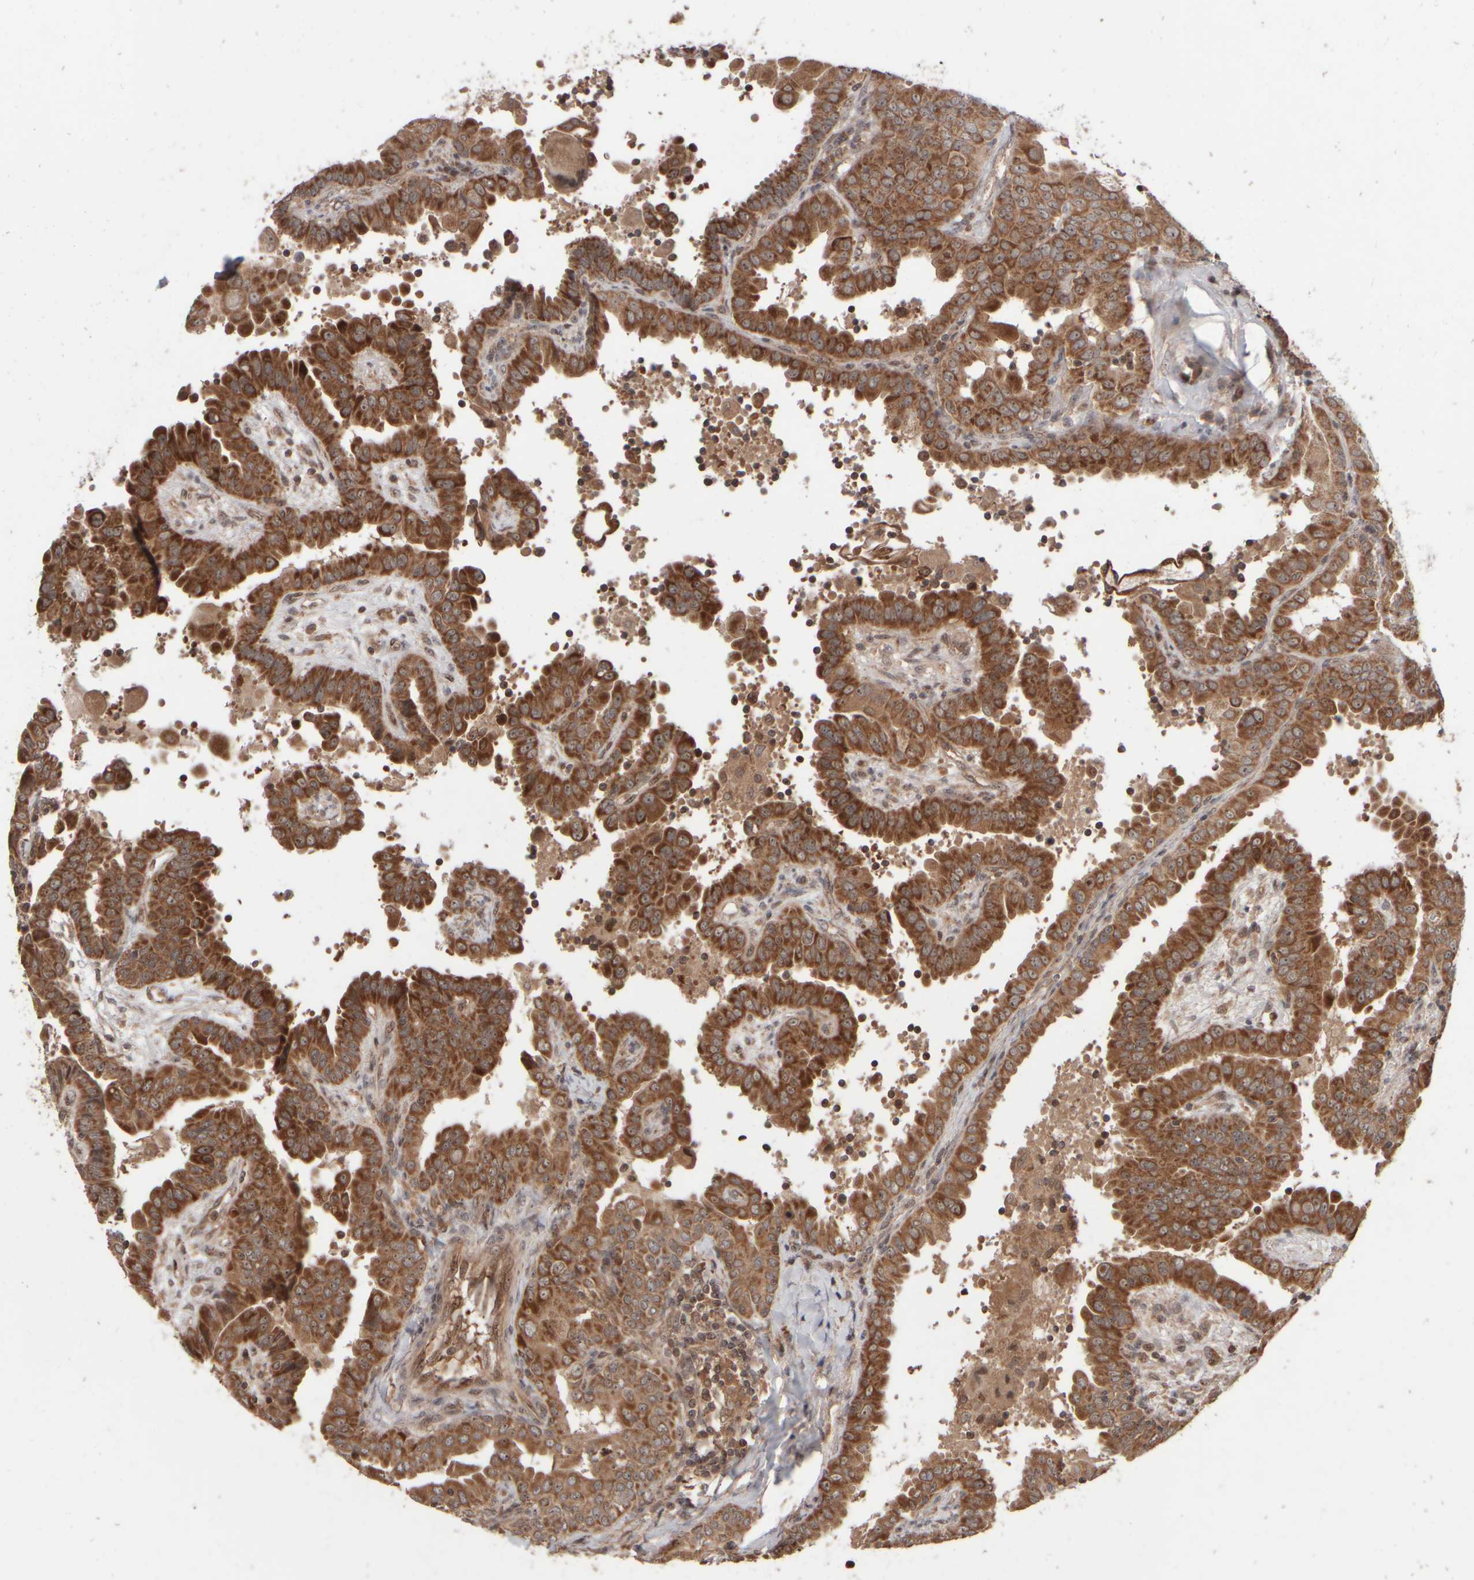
{"staining": {"intensity": "strong", "quantity": ">75%", "location": "cytoplasmic/membranous"}, "tissue": "thyroid cancer", "cell_type": "Tumor cells", "image_type": "cancer", "snomed": [{"axis": "morphology", "description": "Papillary adenocarcinoma, NOS"}, {"axis": "topography", "description": "Thyroid gland"}], "caption": "Immunohistochemical staining of thyroid papillary adenocarcinoma reveals high levels of strong cytoplasmic/membranous expression in about >75% of tumor cells.", "gene": "ABHD11", "patient": {"sex": "male", "age": 33}}